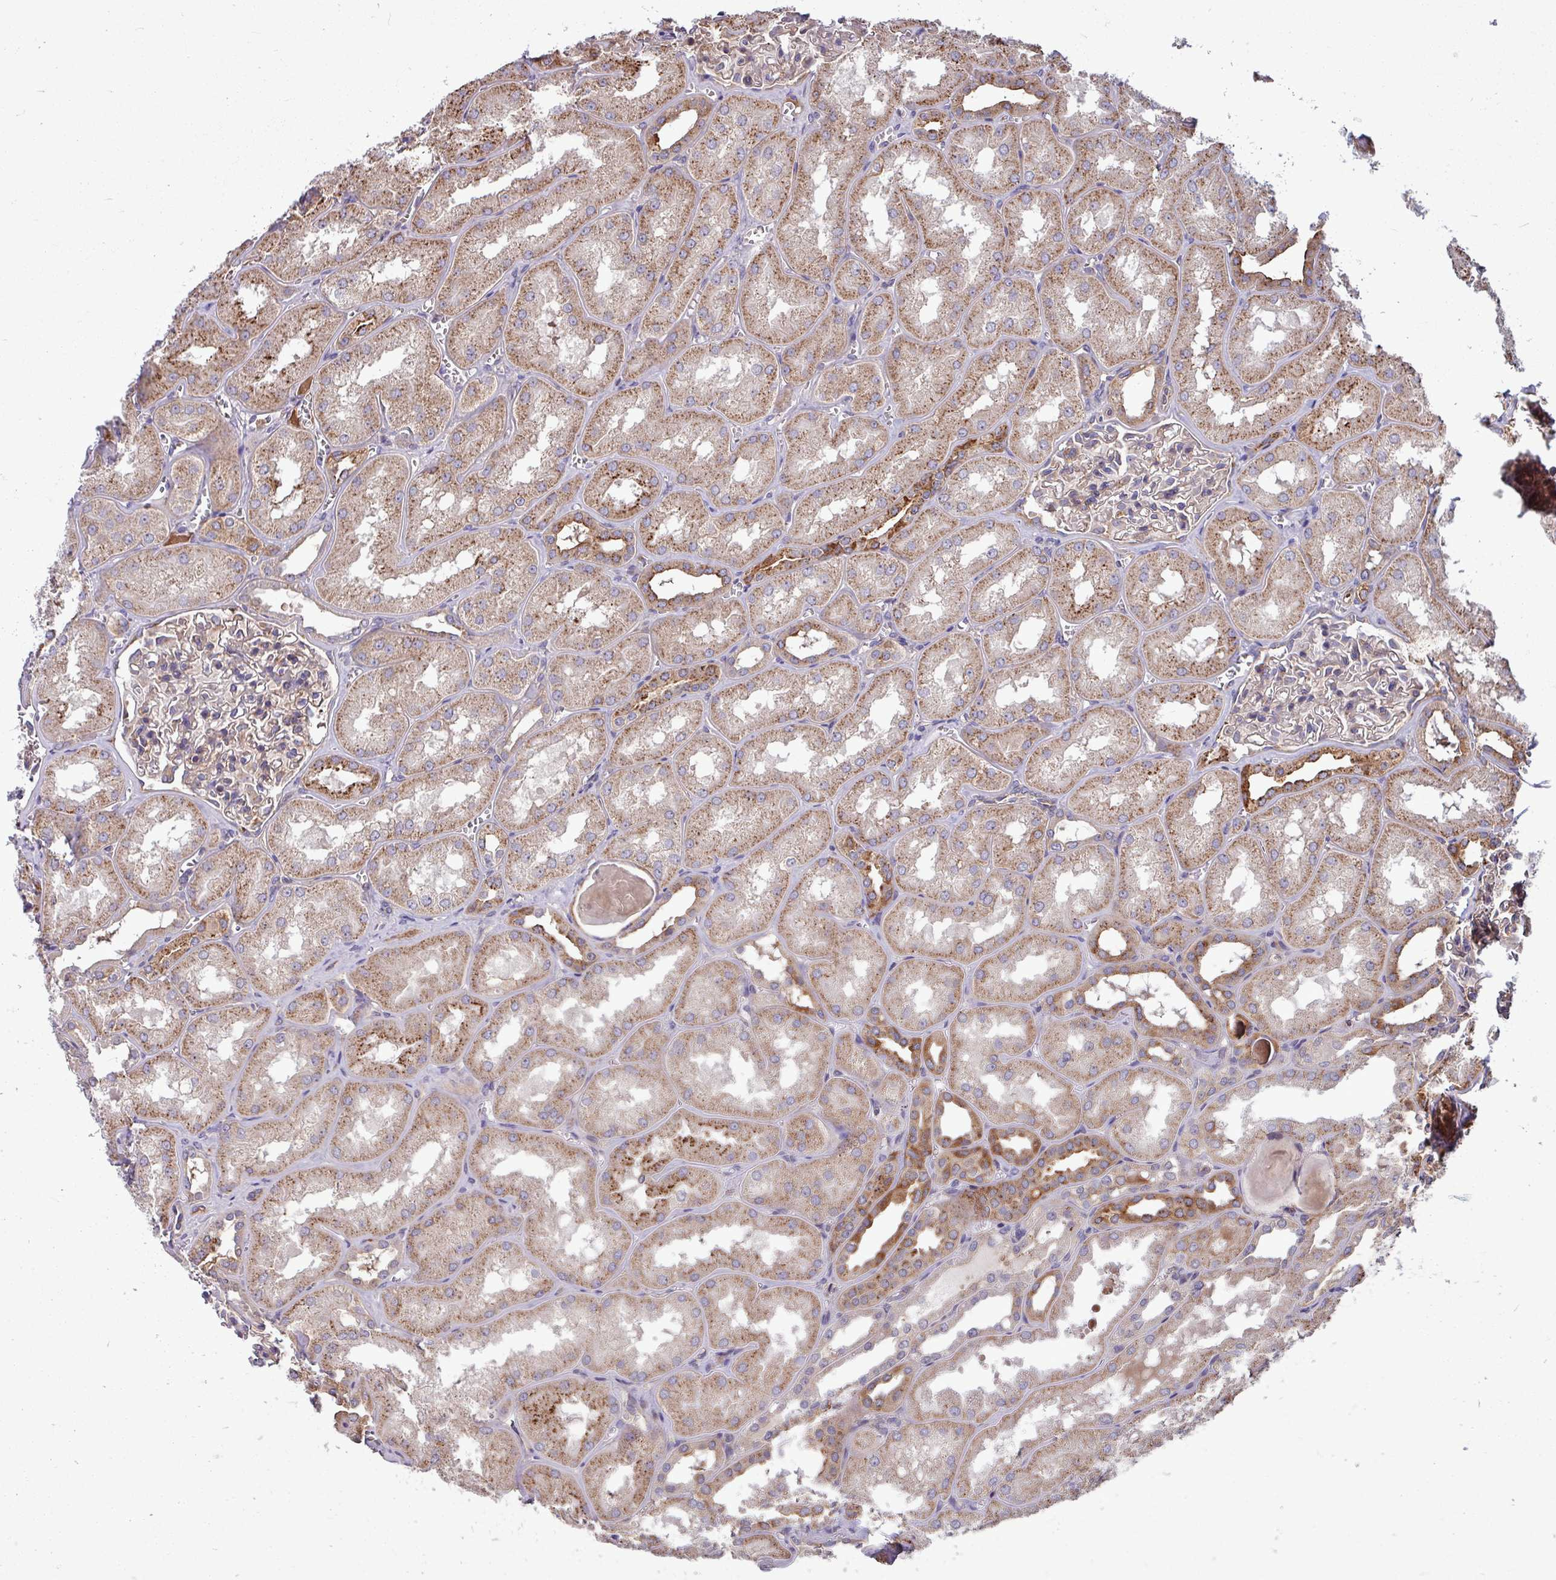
{"staining": {"intensity": "strong", "quantity": "<25%", "location": "cytoplasmic/membranous"}, "tissue": "kidney", "cell_type": "Cells in glomeruli", "image_type": "normal", "snomed": [{"axis": "morphology", "description": "Normal tissue, NOS"}, {"axis": "topography", "description": "Kidney"}], "caption": "High-power microscopy captured an immunohistochemistry image of normal kidney, revealing strong cytoplasmic/membranous staining in about <25% of cells in glomeruli.", "gene": "LSM12", "patient": {"sex": "male", "age": 61}}